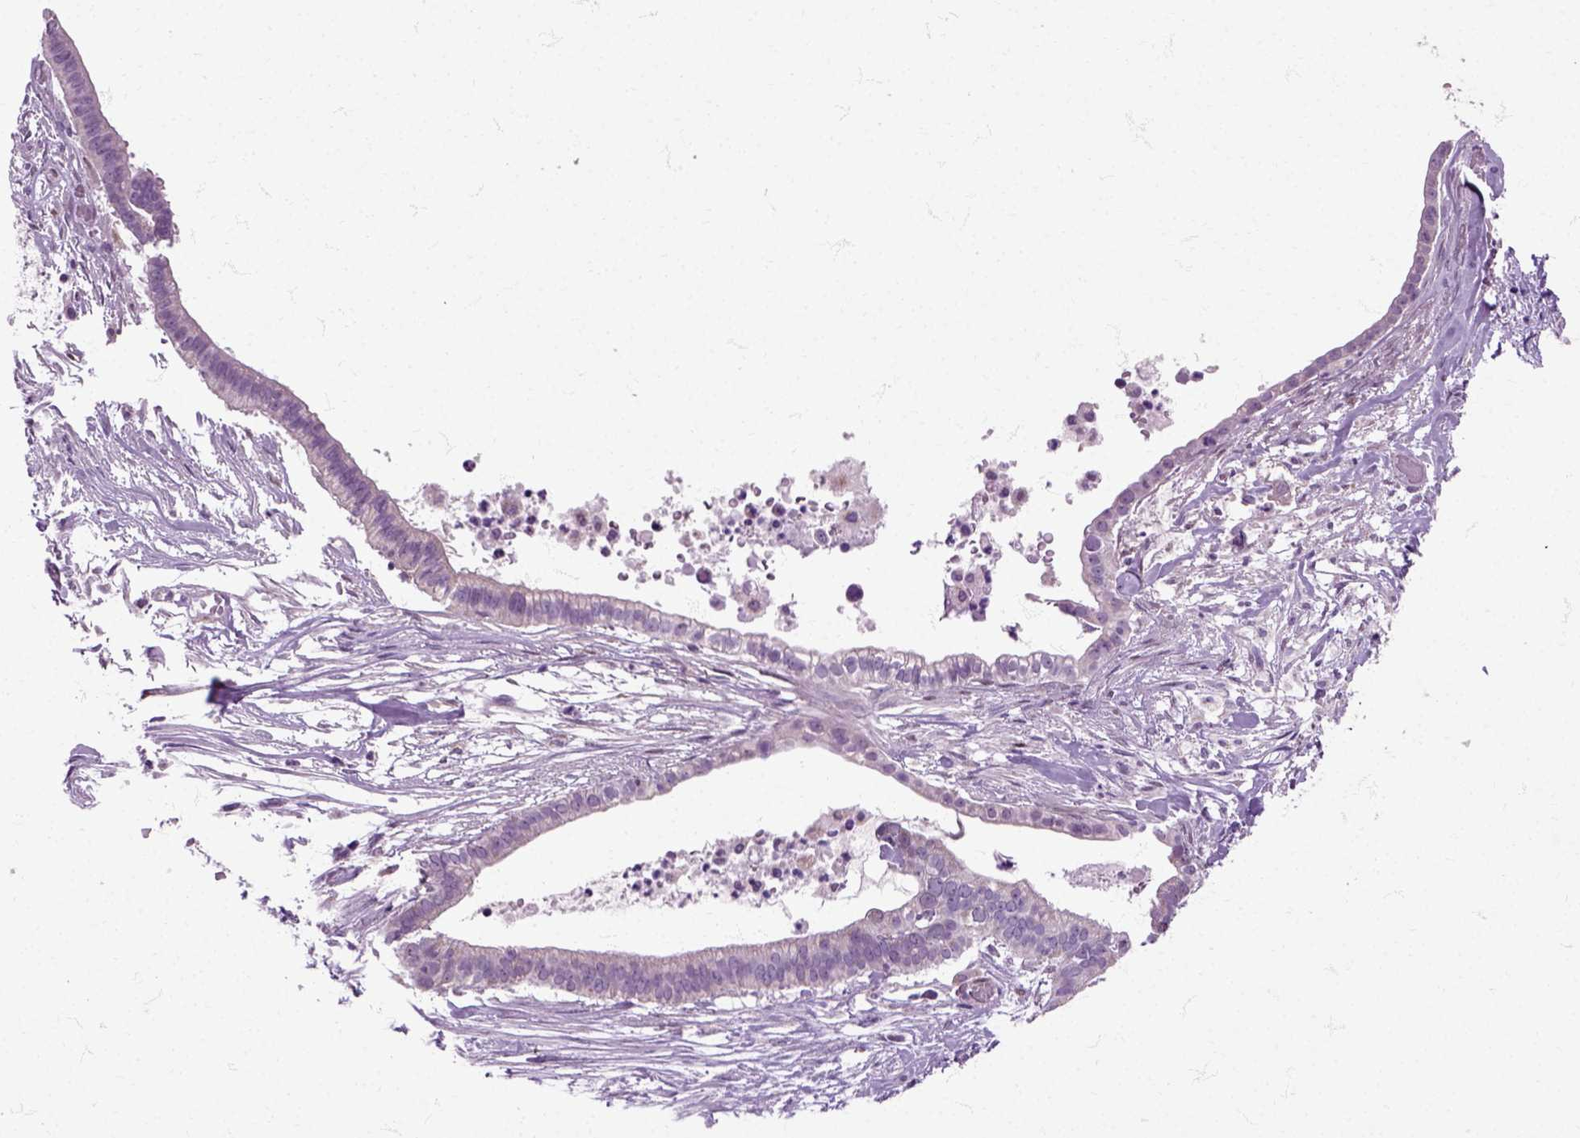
{"staining": {"intensity": "negative", "quantity": "none", "location": "none"}, "tissue": "pancreatic cancer", "cell_type": "Tumor cells", "image_type": "cancer", "snomed": [{"axis": "morphology", "description": "Adenocarcinoma, NOS"}, {"axis": "topography", "description": "Pancreas"}], "caption": "Pancreatic cancer was stained to show a protein in brown. There is no significant expression in tumor cells.", "gene": "HSPA2", "patient": {"sex": "male", "age": 61}}